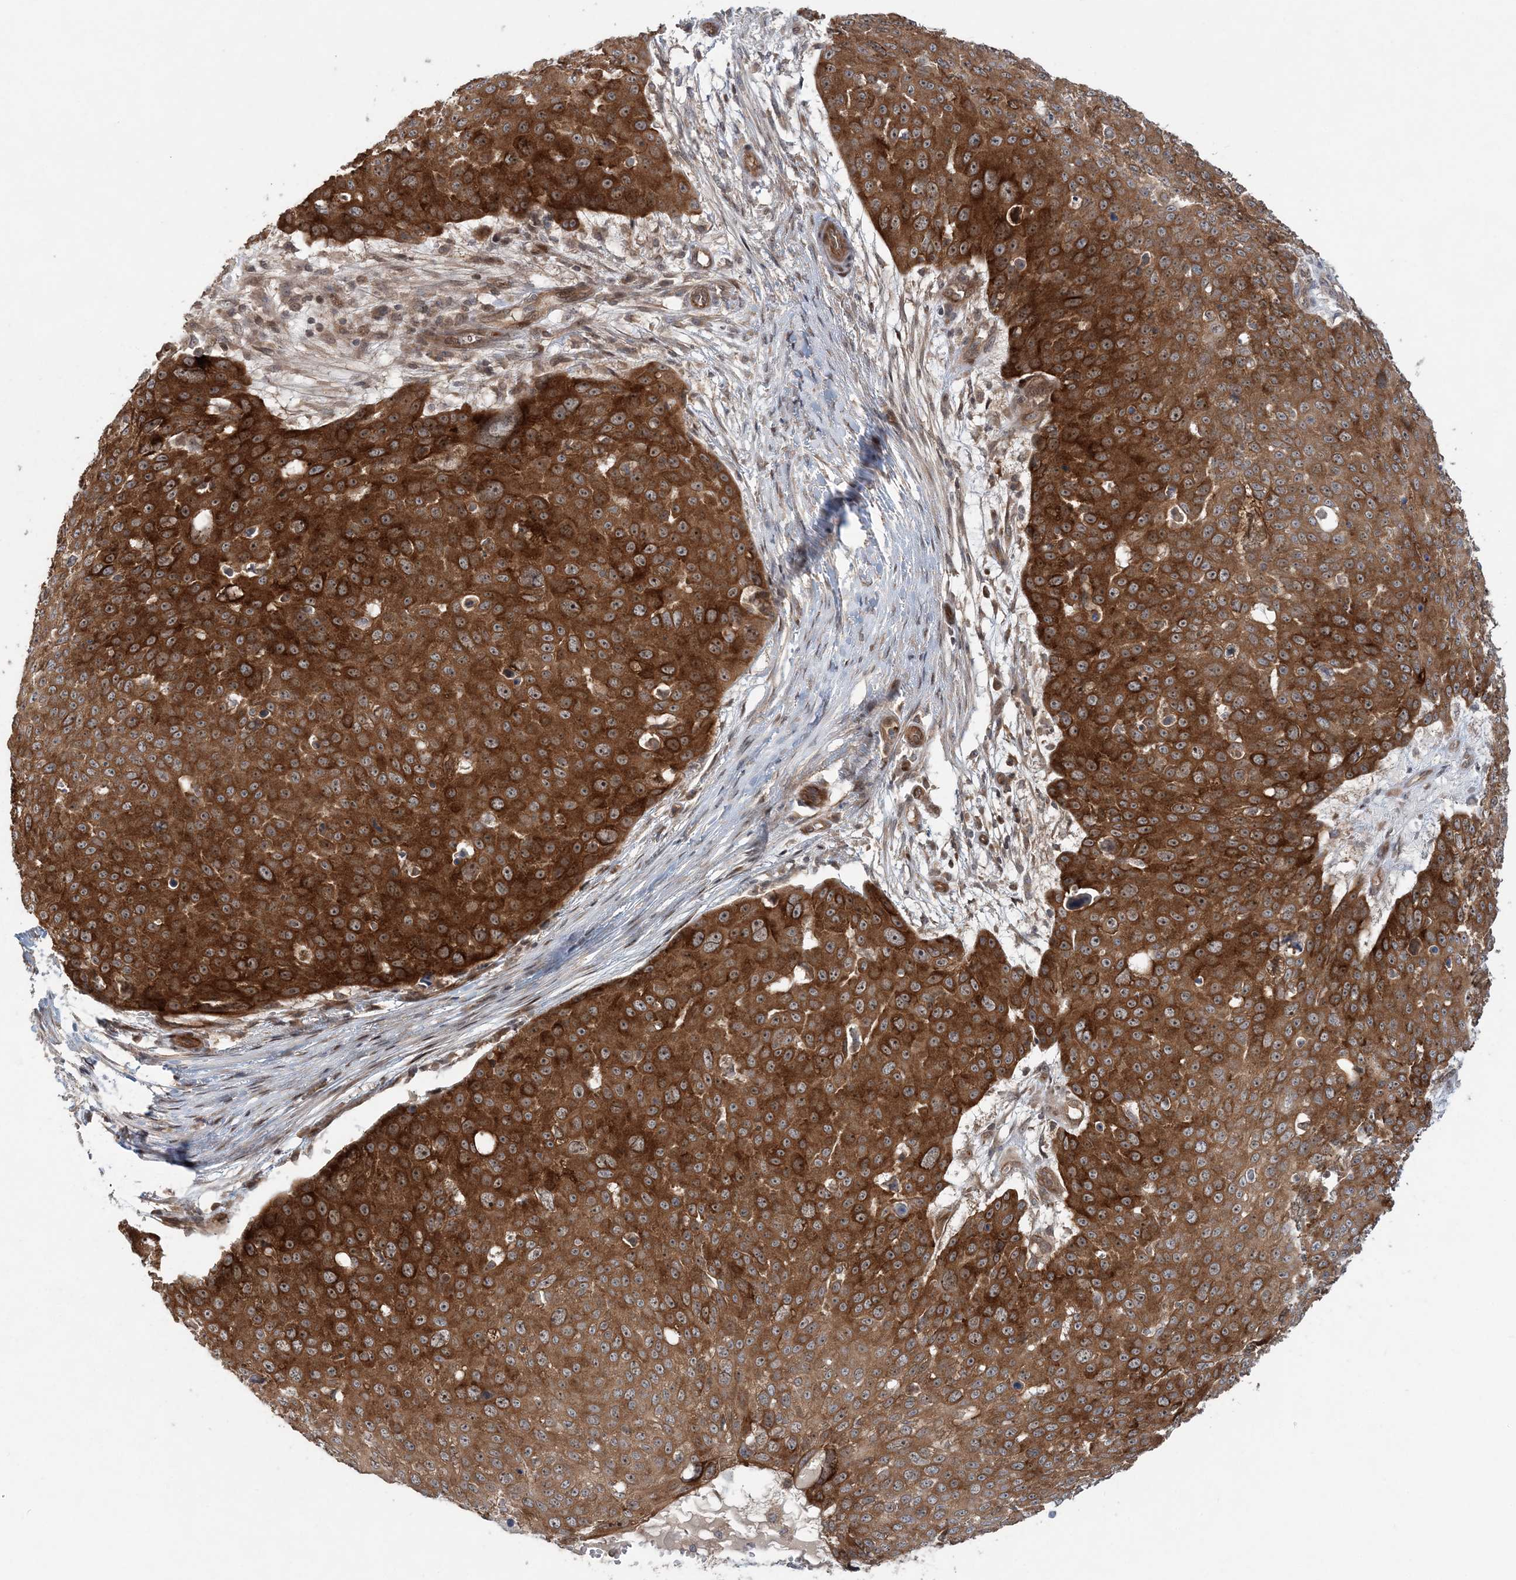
{"staining": {"intensity": "strong", "quantity": ">75%", "location": "cytoplasmic/membranous"}, "tissue": "skin cancer", "cell_type": "Tumor cells", "image_type": "cancer", "snomed": [{"axis": "morphology", "description": "Squamous cell carcinoma, NOS"}, {"axis": "topography", "description": "Skin"}], "caption": "Skin cancer was stained to show a protein in brown. There is high levels of strong cytoplasmic/membranous positivity in about >75% of tumor cells. (brown staining indicates protein expression, while blue staining denotes nuclei).", "gene": "GEMIN5", "patient": {"sex": "male", "age": 71}}